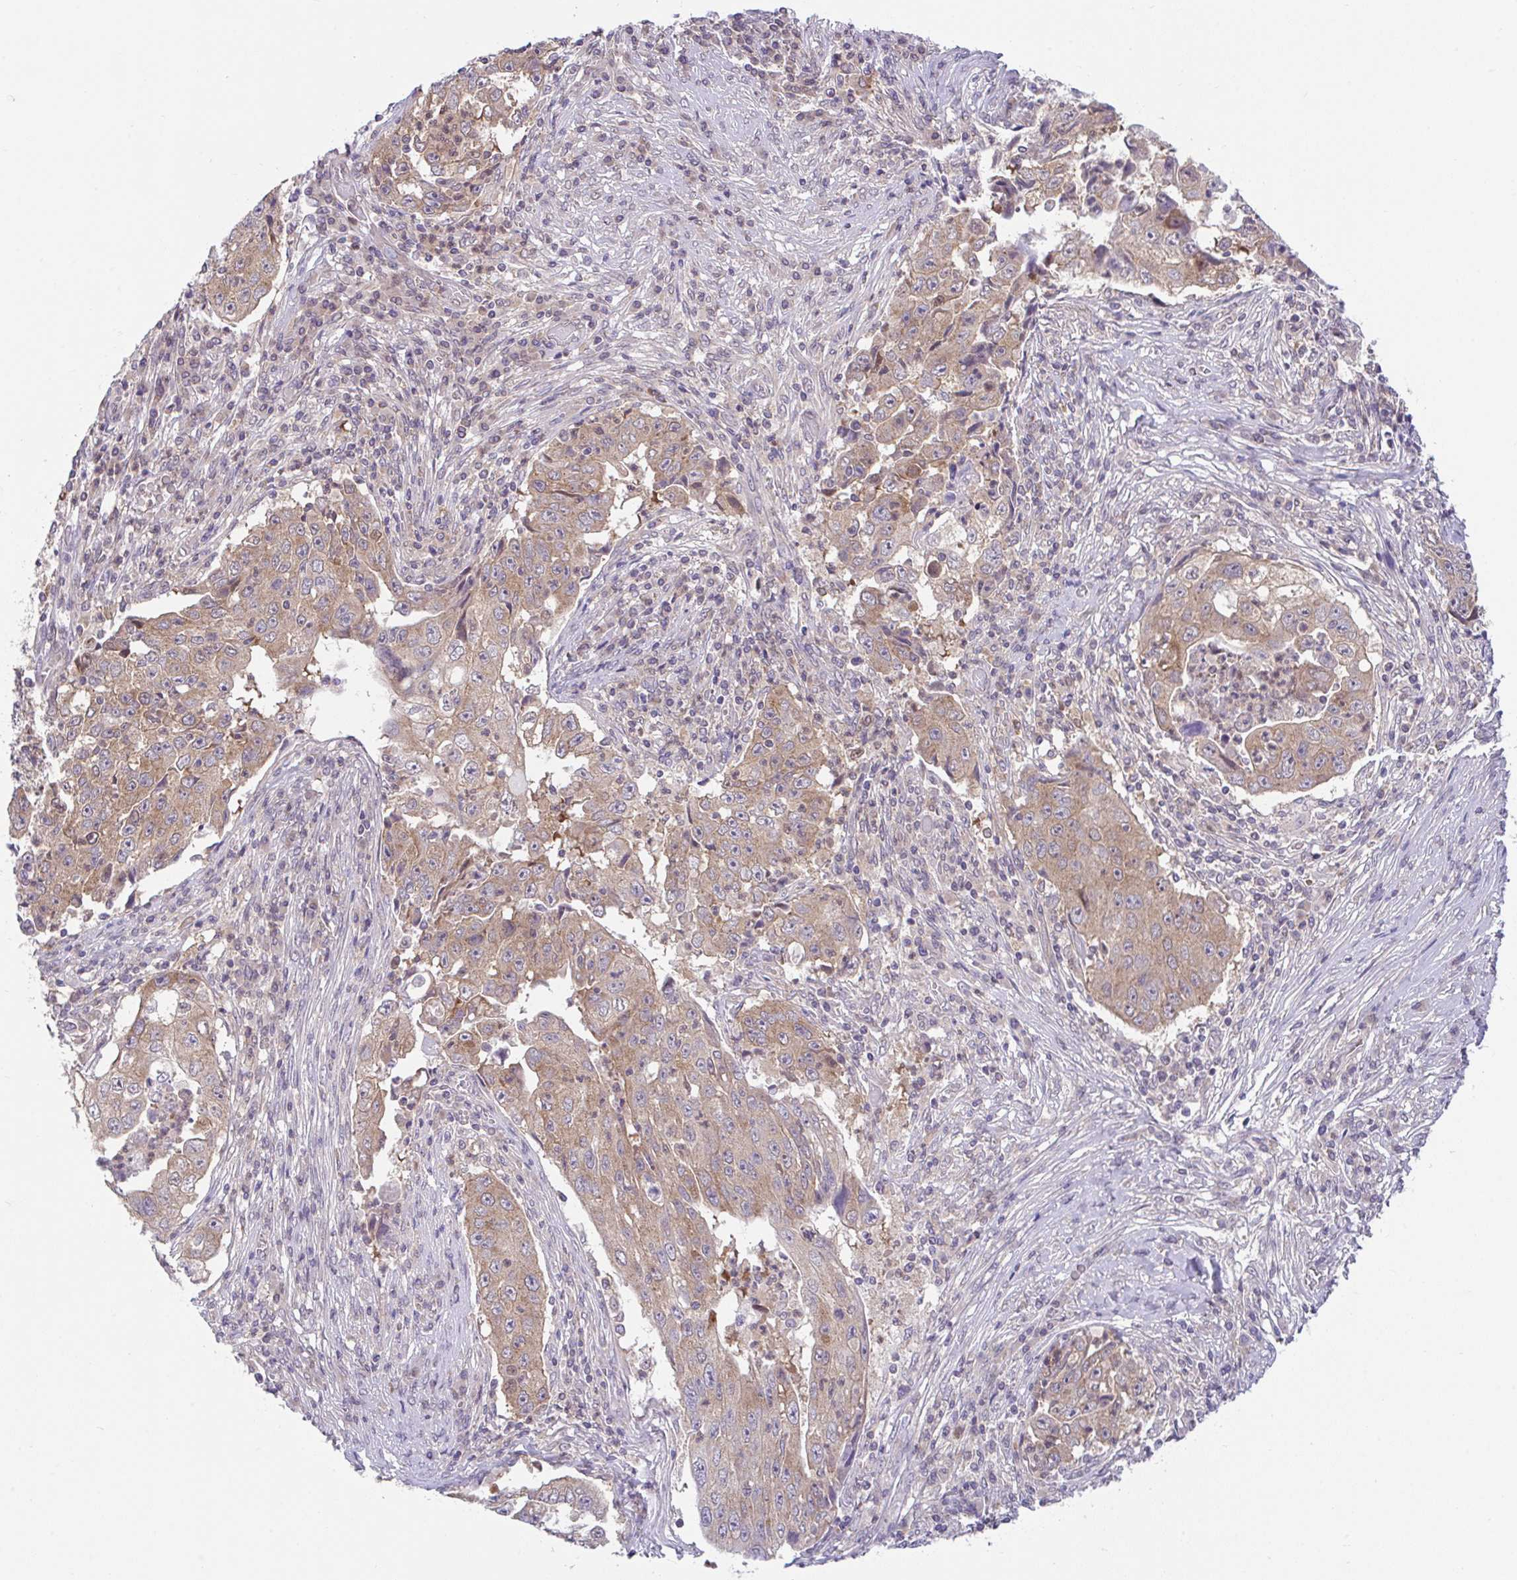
{"staining": {"intensity": "weak", "quantity": ">75%", "location": "cytoplasmic/membranous"}, "tissue": "lung cancer", "cell_type": "Tumor cells", "image_type": "cancer", "snomed": [{"axis": "morphology", "description": "Squamous cell carcinoma, NOS"}, {"axis": "topography", "description": "Lung"}], "caption": "This micrograph demonstrates squamous cell carcinoma (lung) stained with immunohistochemistry to label a protein in brown. The cytoplasmic/membranous of tumor cells show weak positivity for the protein. Nuclei are counter-stained blue.", "gene": "RALBP1", "patient": {"sex": "male", "age": 64}}